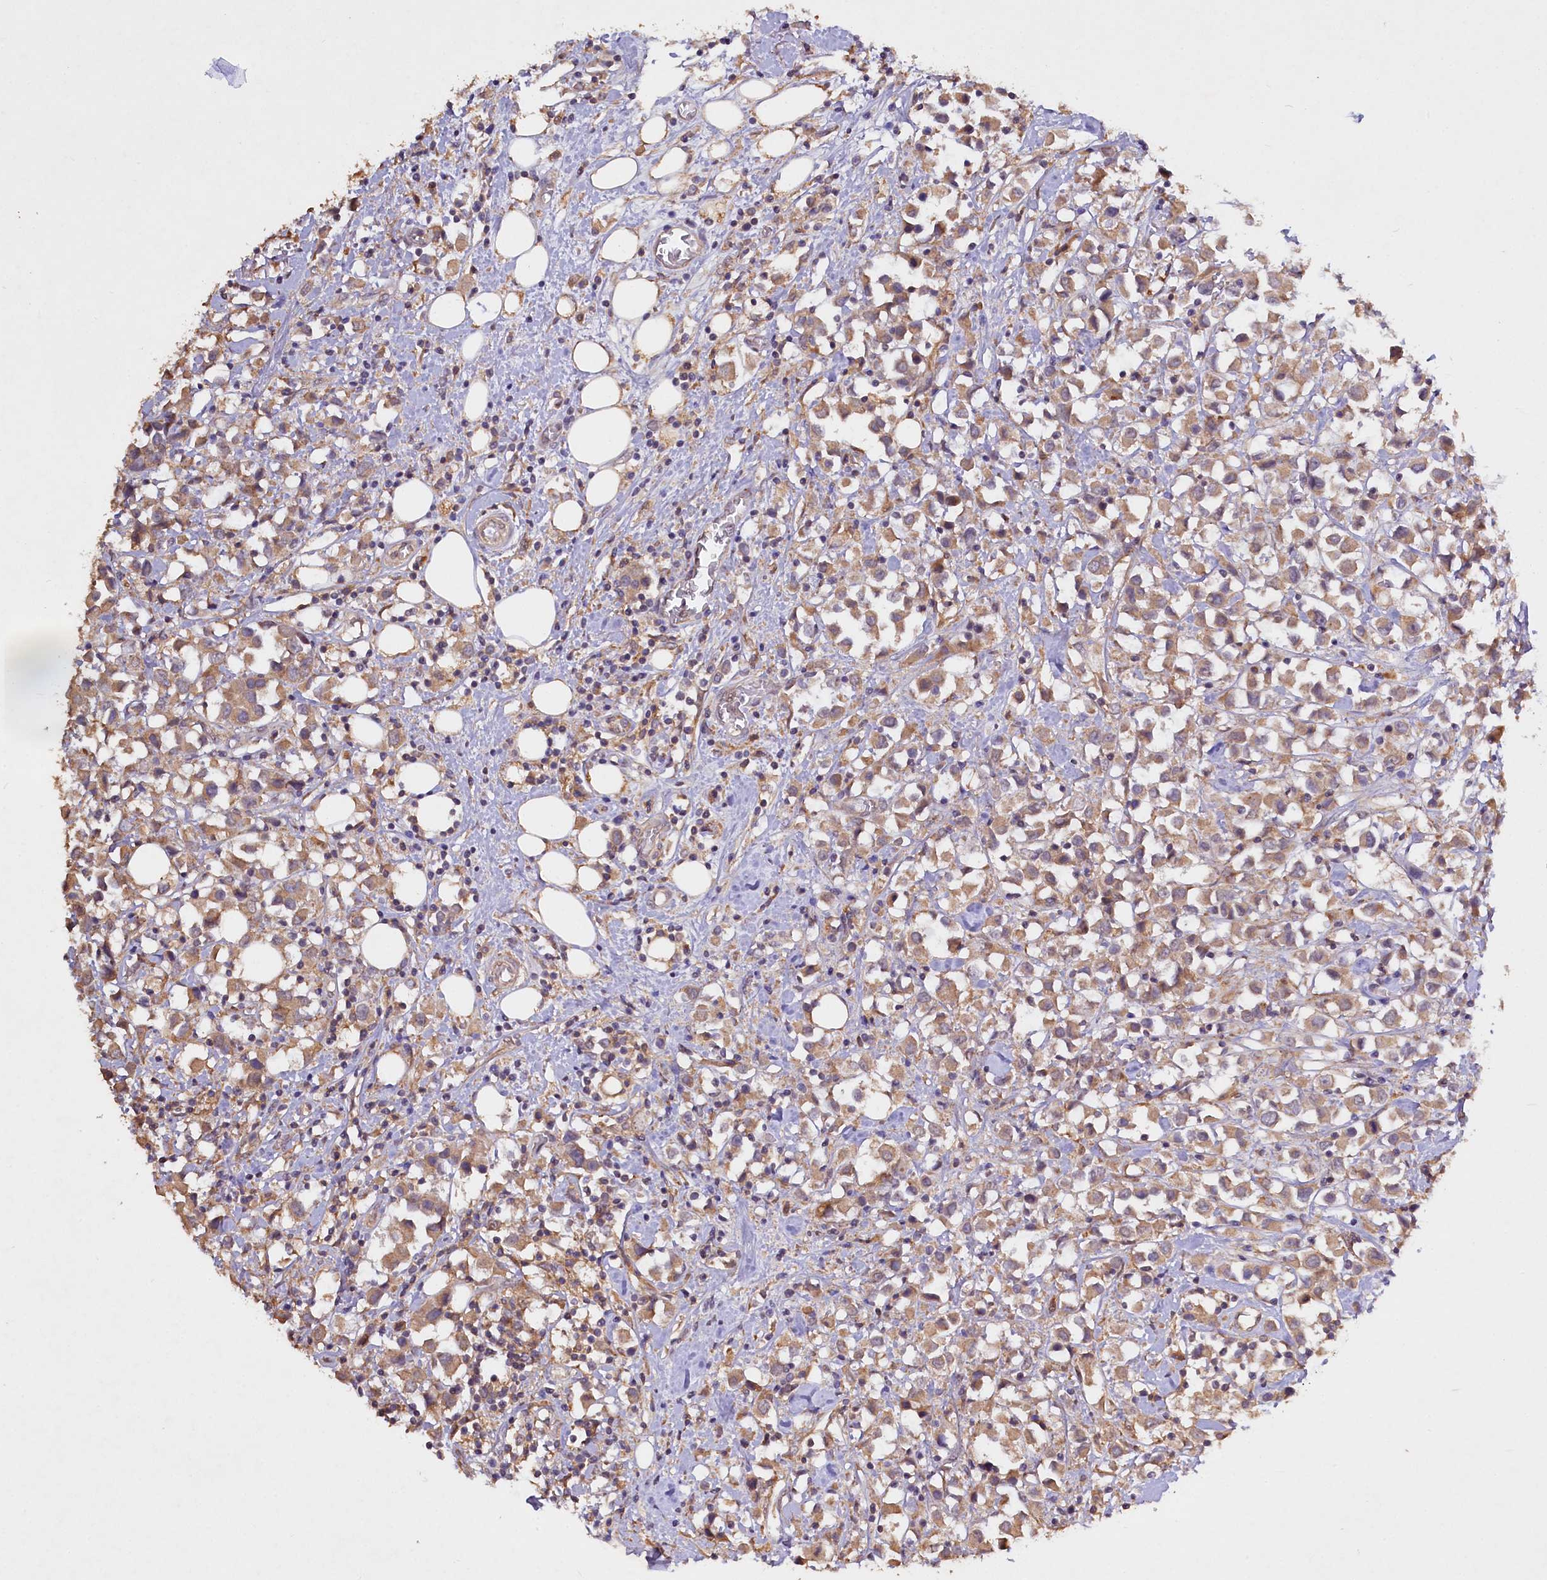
{"staining": {"intensity": "weak", "quantity": ">75%", "location": "cytoplasmic/membranous"}, "tissue": "breast cancer", "cell_type": "Tumor cells", "image_type": "cancer", "snomed": [{"axis": "morphology", "description": "Duct carcinoma"}, {"axis": "topography", "description": "Breast"}], "caption": "IHC (DAB (3,3'-diaminobenzidine)) staining of invasive ductal carcinoma (breast) displays weak cytoplasmic/membranous protein positivity in about >75% of tumor cells.", "gene": "ETFBKMT", "patient": {"sex": "female", "age": 61}}